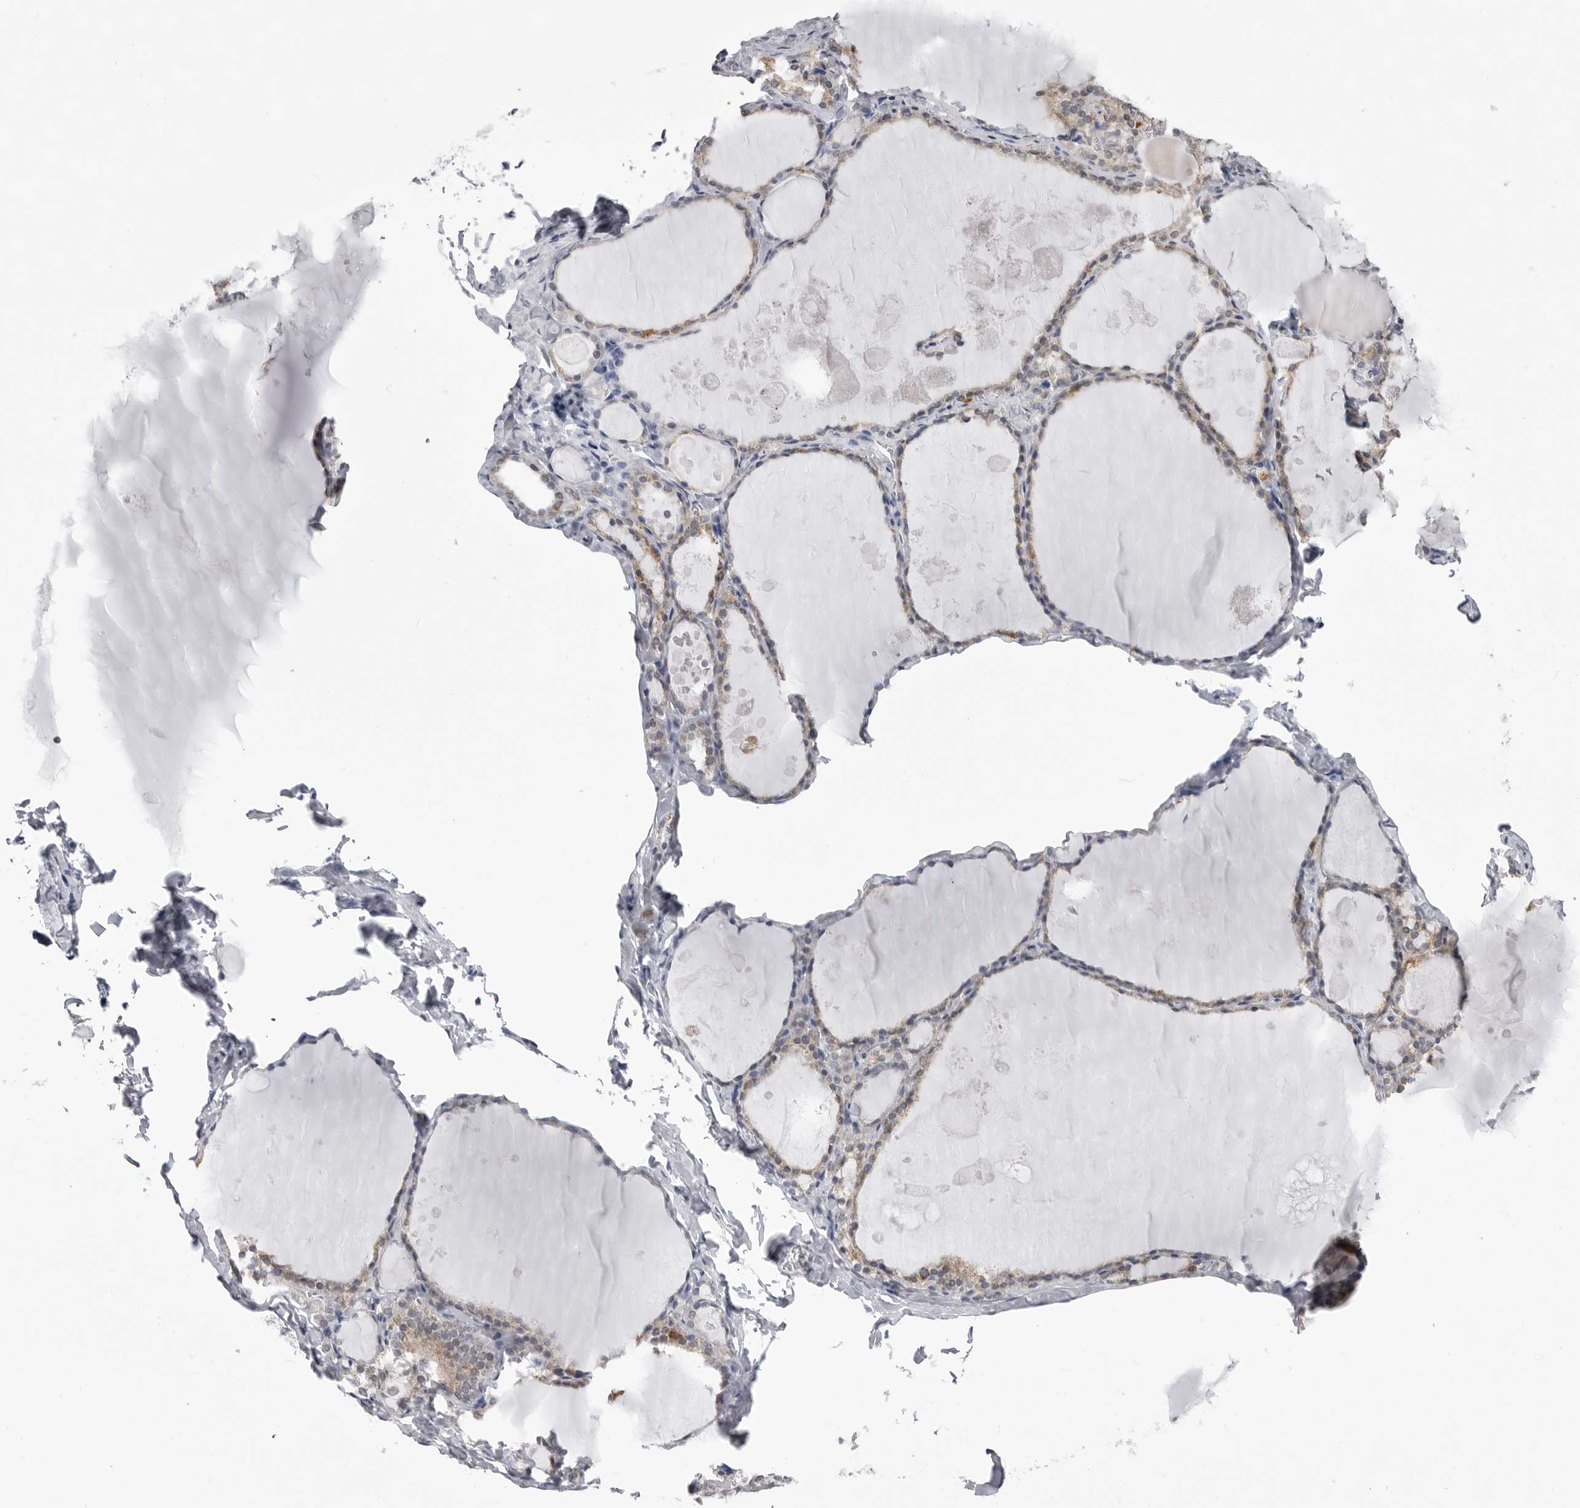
{"staining": {"intensity": "moderate", "quantity": "<25%", "location": "cytoplasmic/membranous"}, "tissue": "thyroid gland", "cell_type": "Glandular cells", "image_type": "normal", "snomed": [{"axis": "morphology", "description": "Normal tissue, NOS"}, {"axis": "topography", "description": "Thyroid gland"}], "caption": "DAB immunohistochemical staining of benign human thyroid gland displays moderate cytoplasmic/membranous protein staining in approximately <25% of glandular cells.", "gene": "FH", "patient": {"sex": "male", "age": 56}}